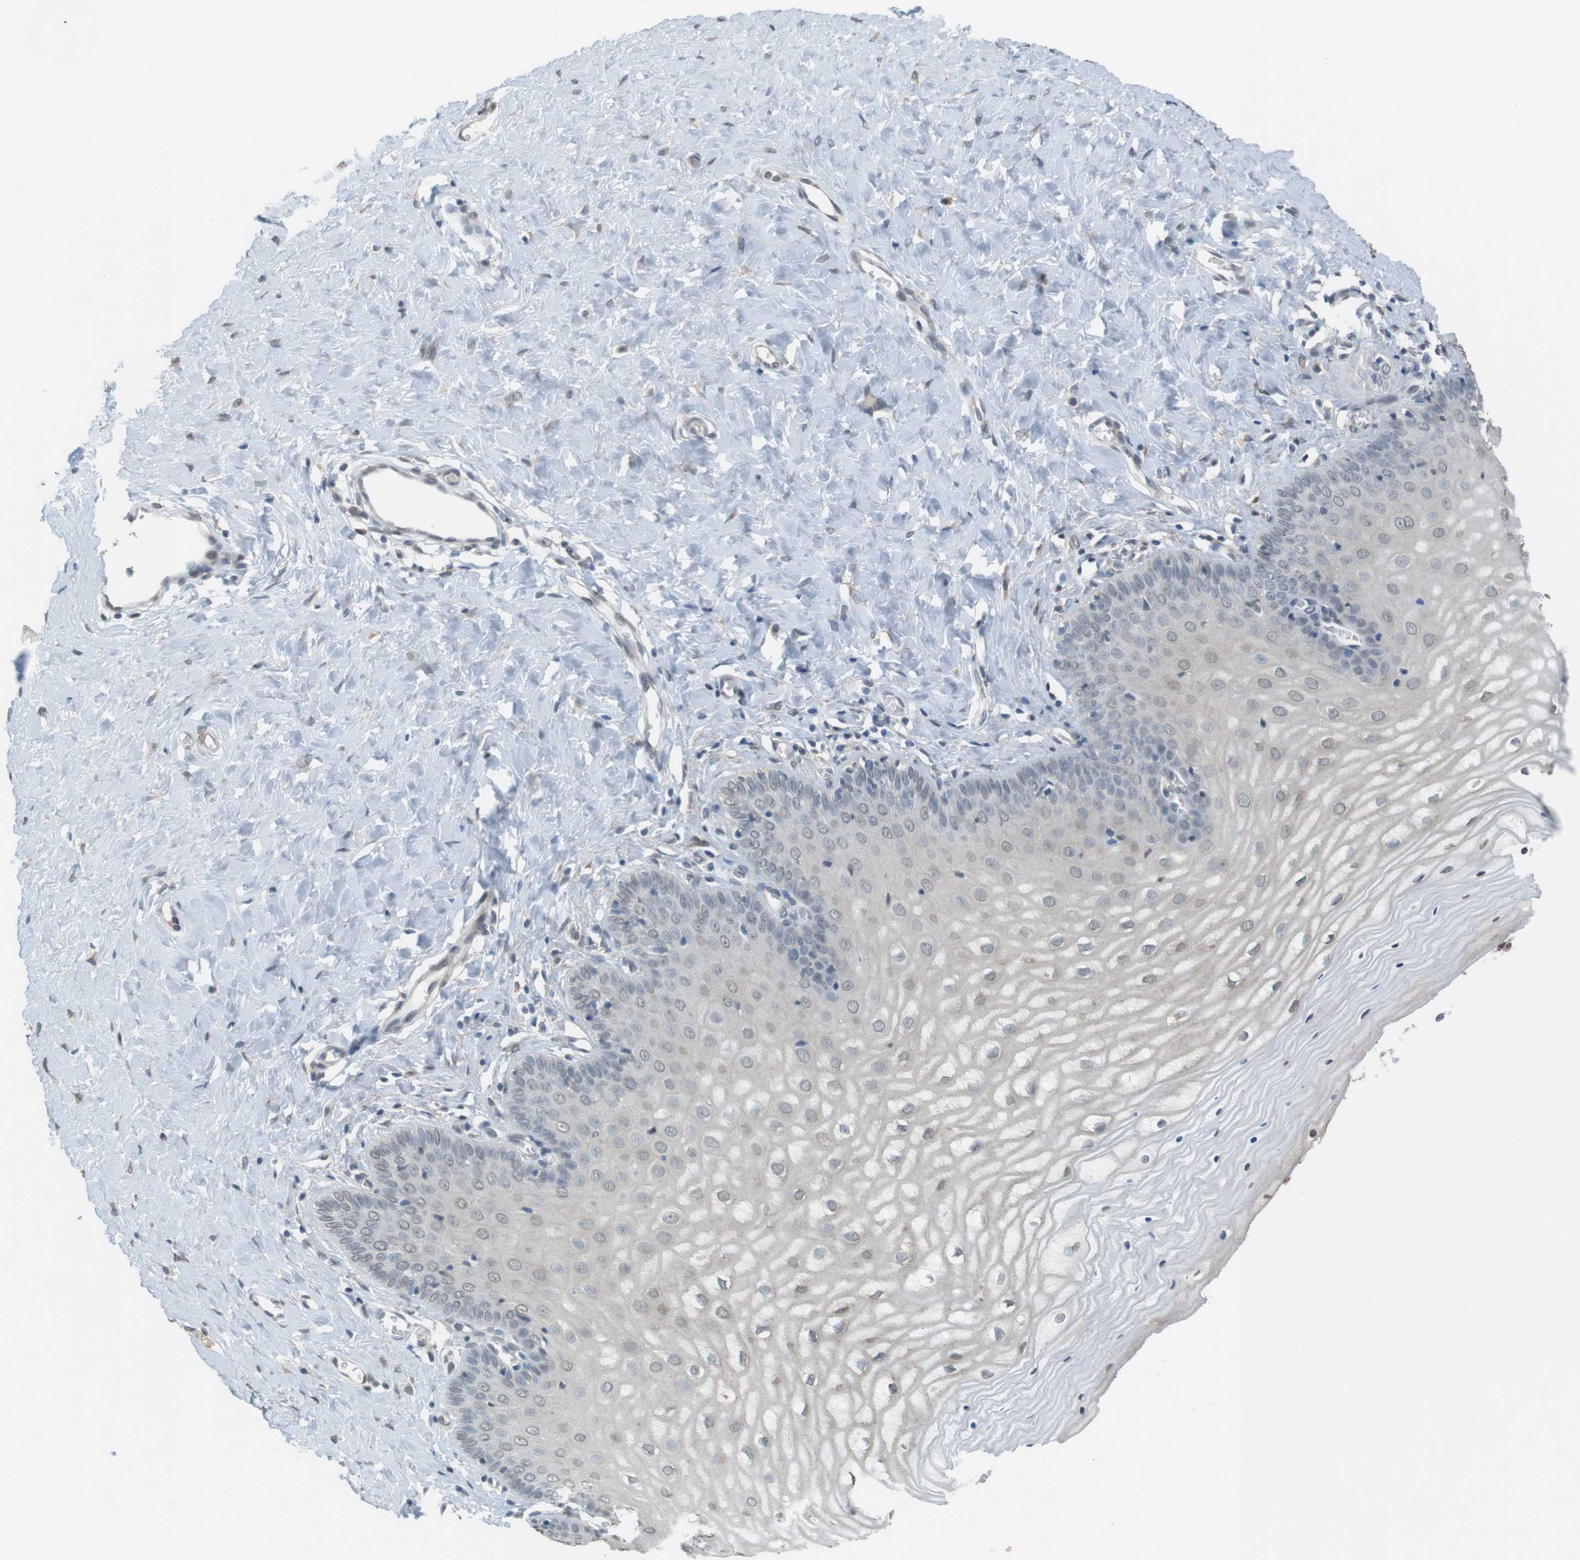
{"staining": {"intensity": "weak", "quantity": ">75%", "location": "cytoplasmic/membranous"}, "tissue": "cervix", "cell_type": "Glandular cells", "image_type": "normal", "snomed": [{"axis": "morphology", "description": "Normal tissue, NOS"}, {"axis": "topography", "description": "Cervix"}], "caption": "Benign cervix shows weak cytoplasmic/membranous positivity in about >75% of glandular cells (DAB = brown stain, brightfield microscopy at high magnification)..", "gene": "FZD10", "patient": {"sex": "female", "age": 55}}